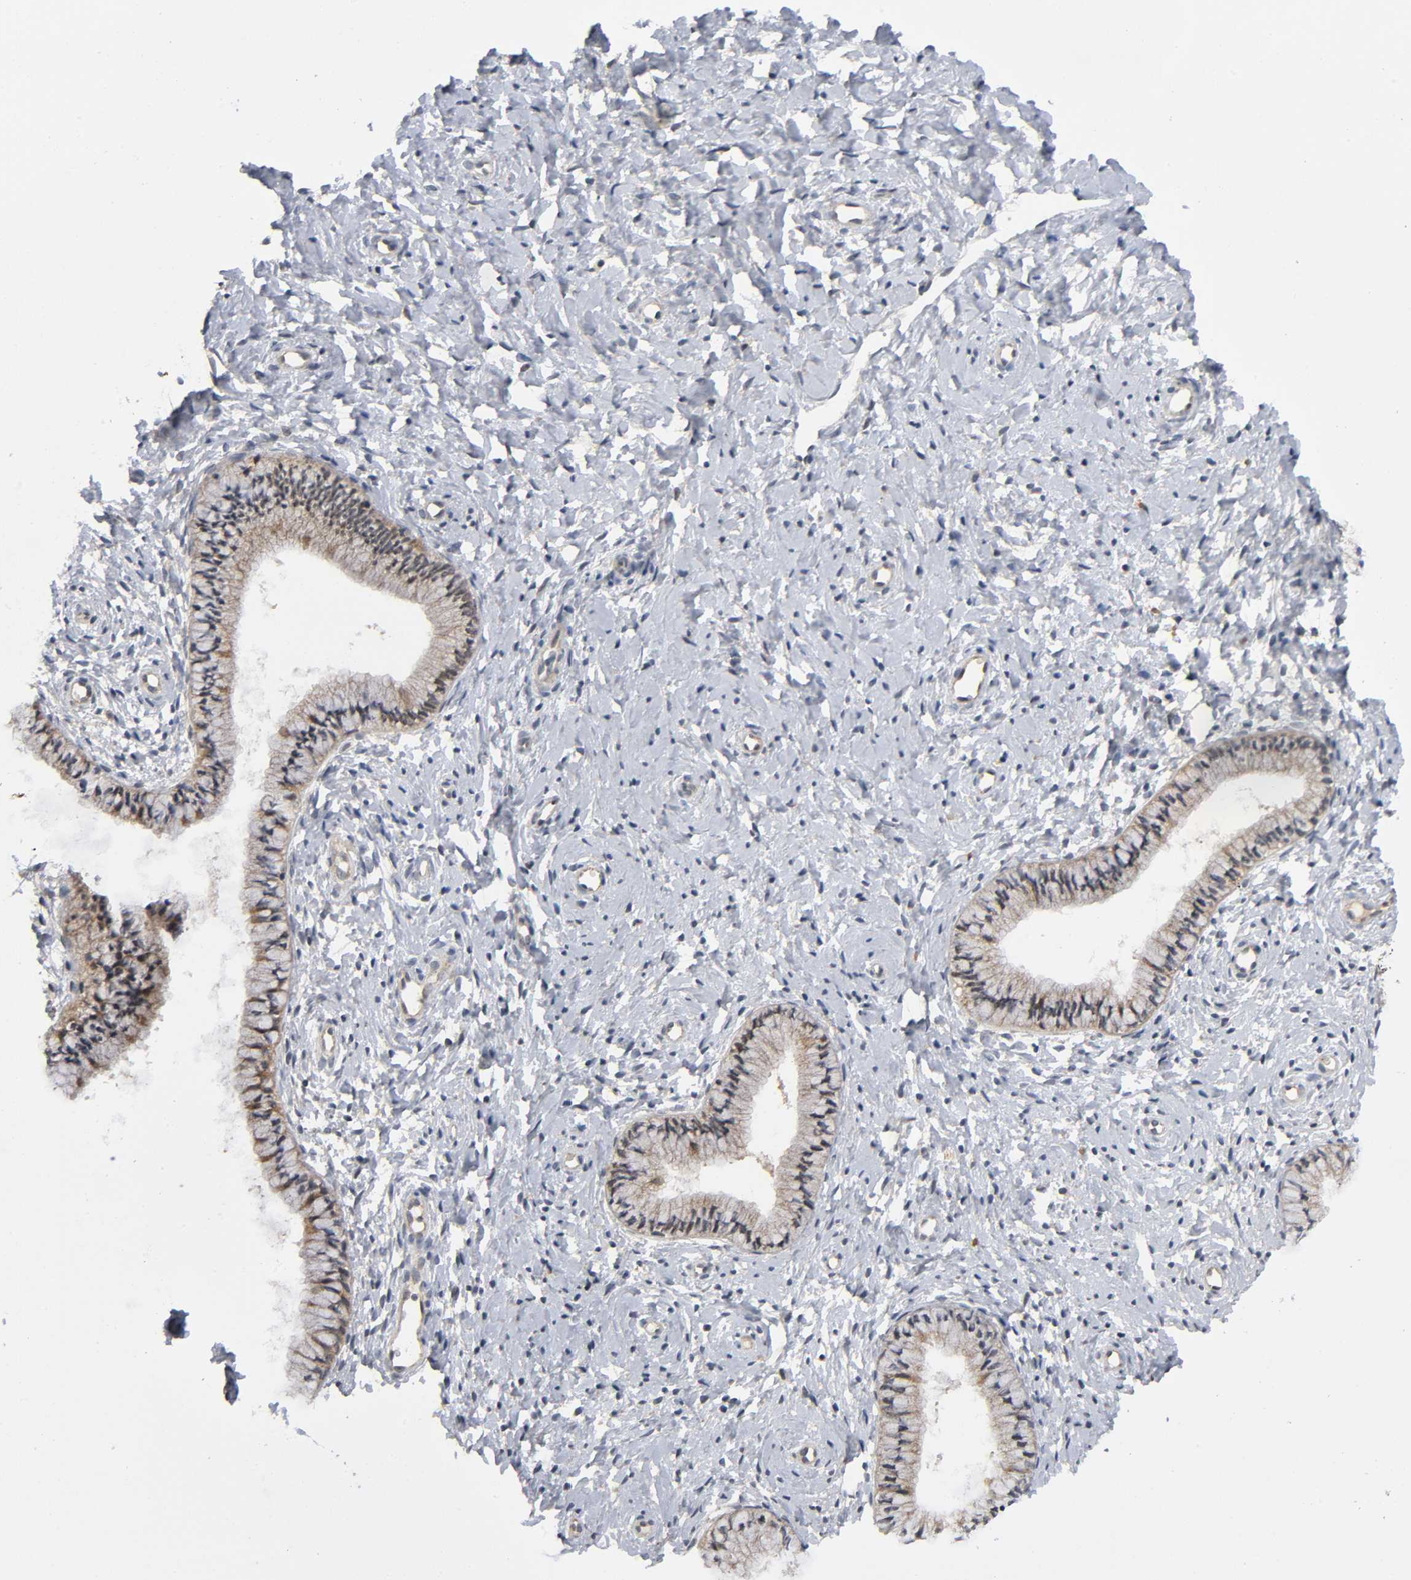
{"staining": {"intensity": "strong", "quantity": ">75%", "location": "cytoplasmic/membranous"}, "tissue": "cervix", "cell_type": "Glandular cells", "image_type": "normal", "snomed": [{"axis": "morphology", "description": "Normal tissue, NOS"}, {"axis": "topography", "description": "Cervix"}], "caption": "Immunohistochemistry (IHC) image of benign human cervix stained for a protein (brown), which demonstrates high levels of strong cytoplasmic/membranous expression in approximately >75% of glandular cells.", "gene": "MAPK8", "patient": {"sex": "female", "age": 46}}